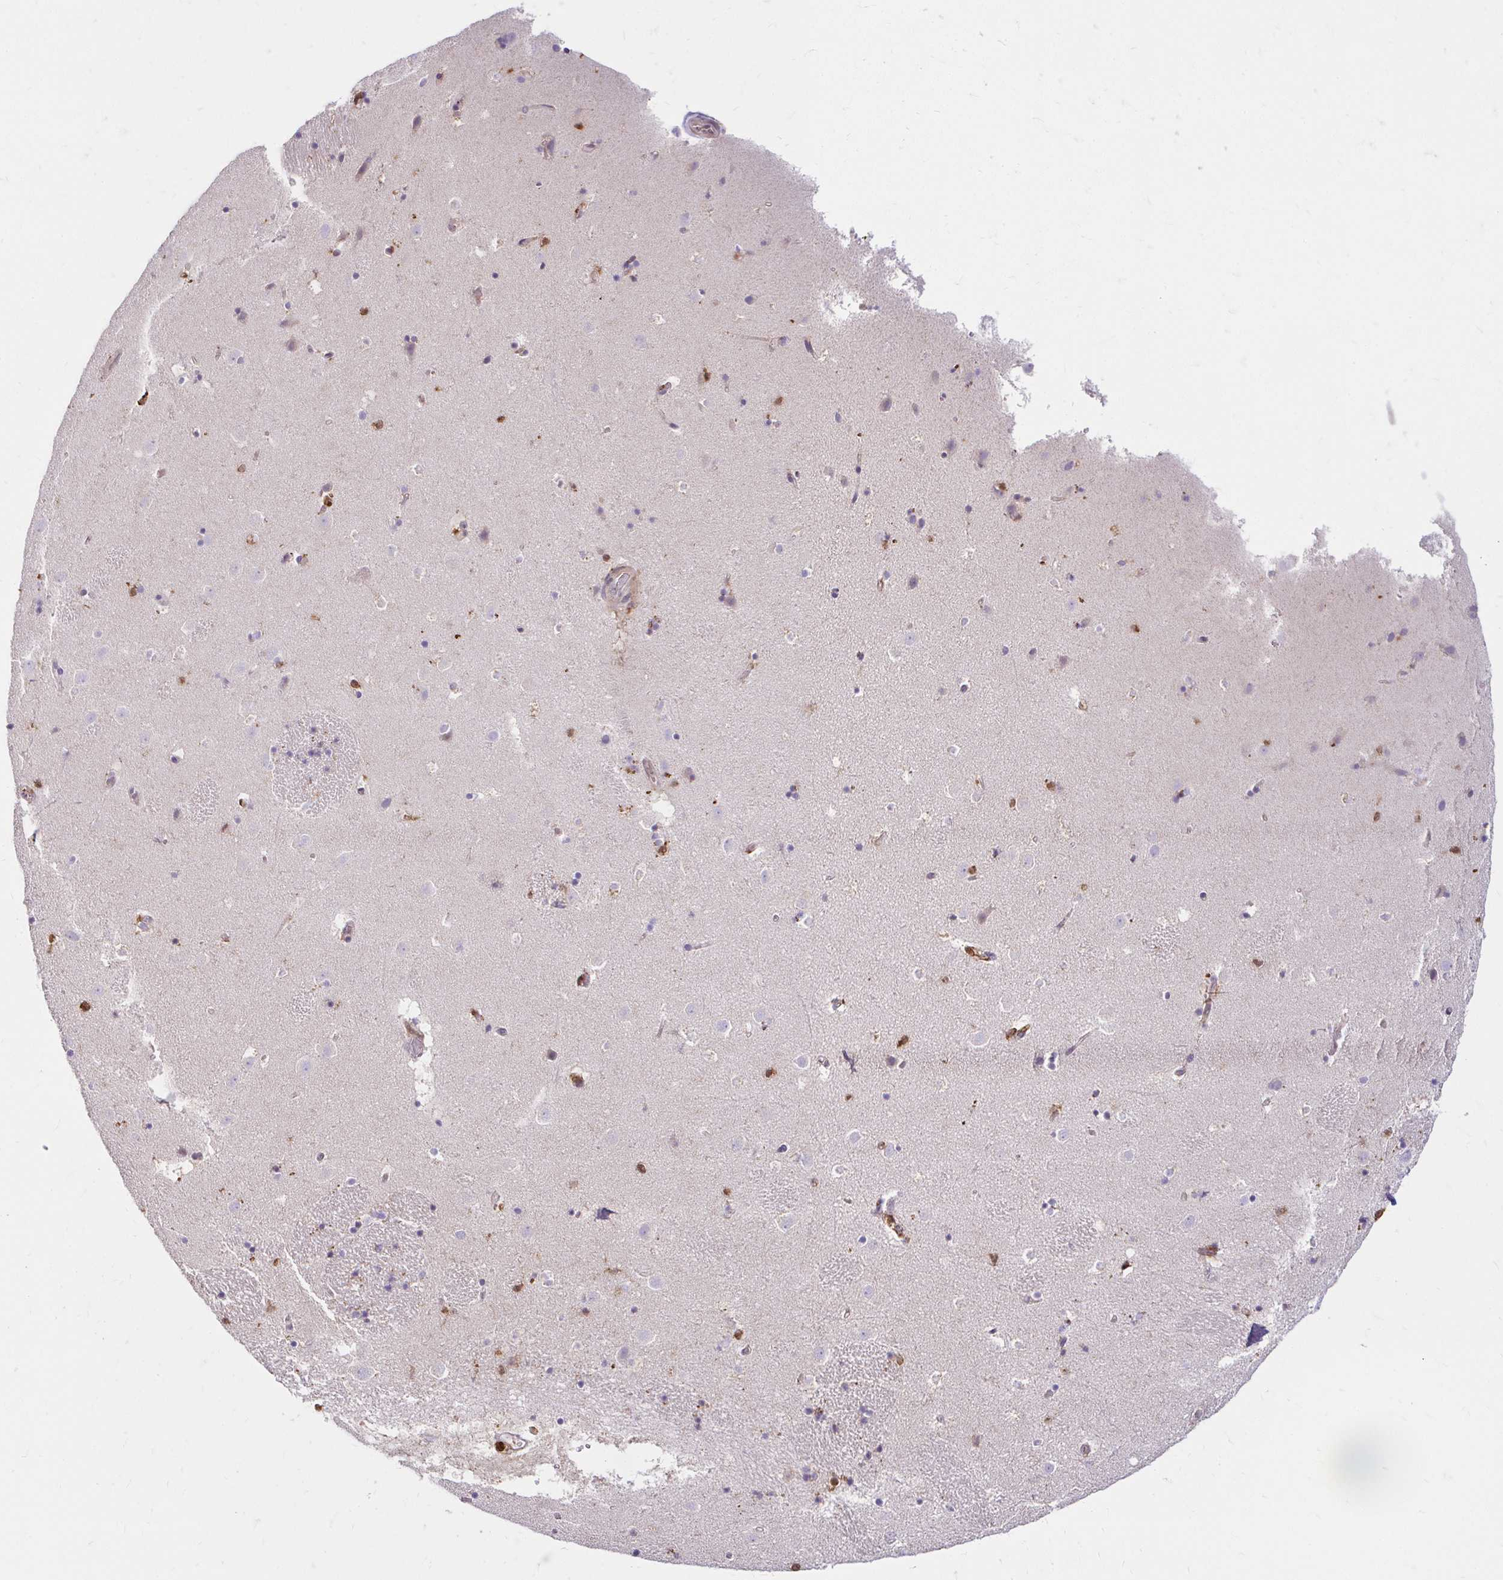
{"staining": {"intensity": "weak", "quantity": "<25%", "location": "cytoplasmic/membranous"}, "tissue": "caudate", "cell_type": "Glial cells", "image_type": "normal", "snomed": [{"axis": "morphology", "description": "Normal tissue, NOS"}, {"axis": "topography", "description": "Lateral ventricle wall"}], "caption": "This histopathology image is of normal caudate stained with IHC to label a protein in brown with the nuclei are counter-stained blue. There is no staining in glial cells. (DAB immunohistochemistry with hematoxylin counter stain).", "gene": "PYCARD", "patient": {"sex": "male", "age": 37}}